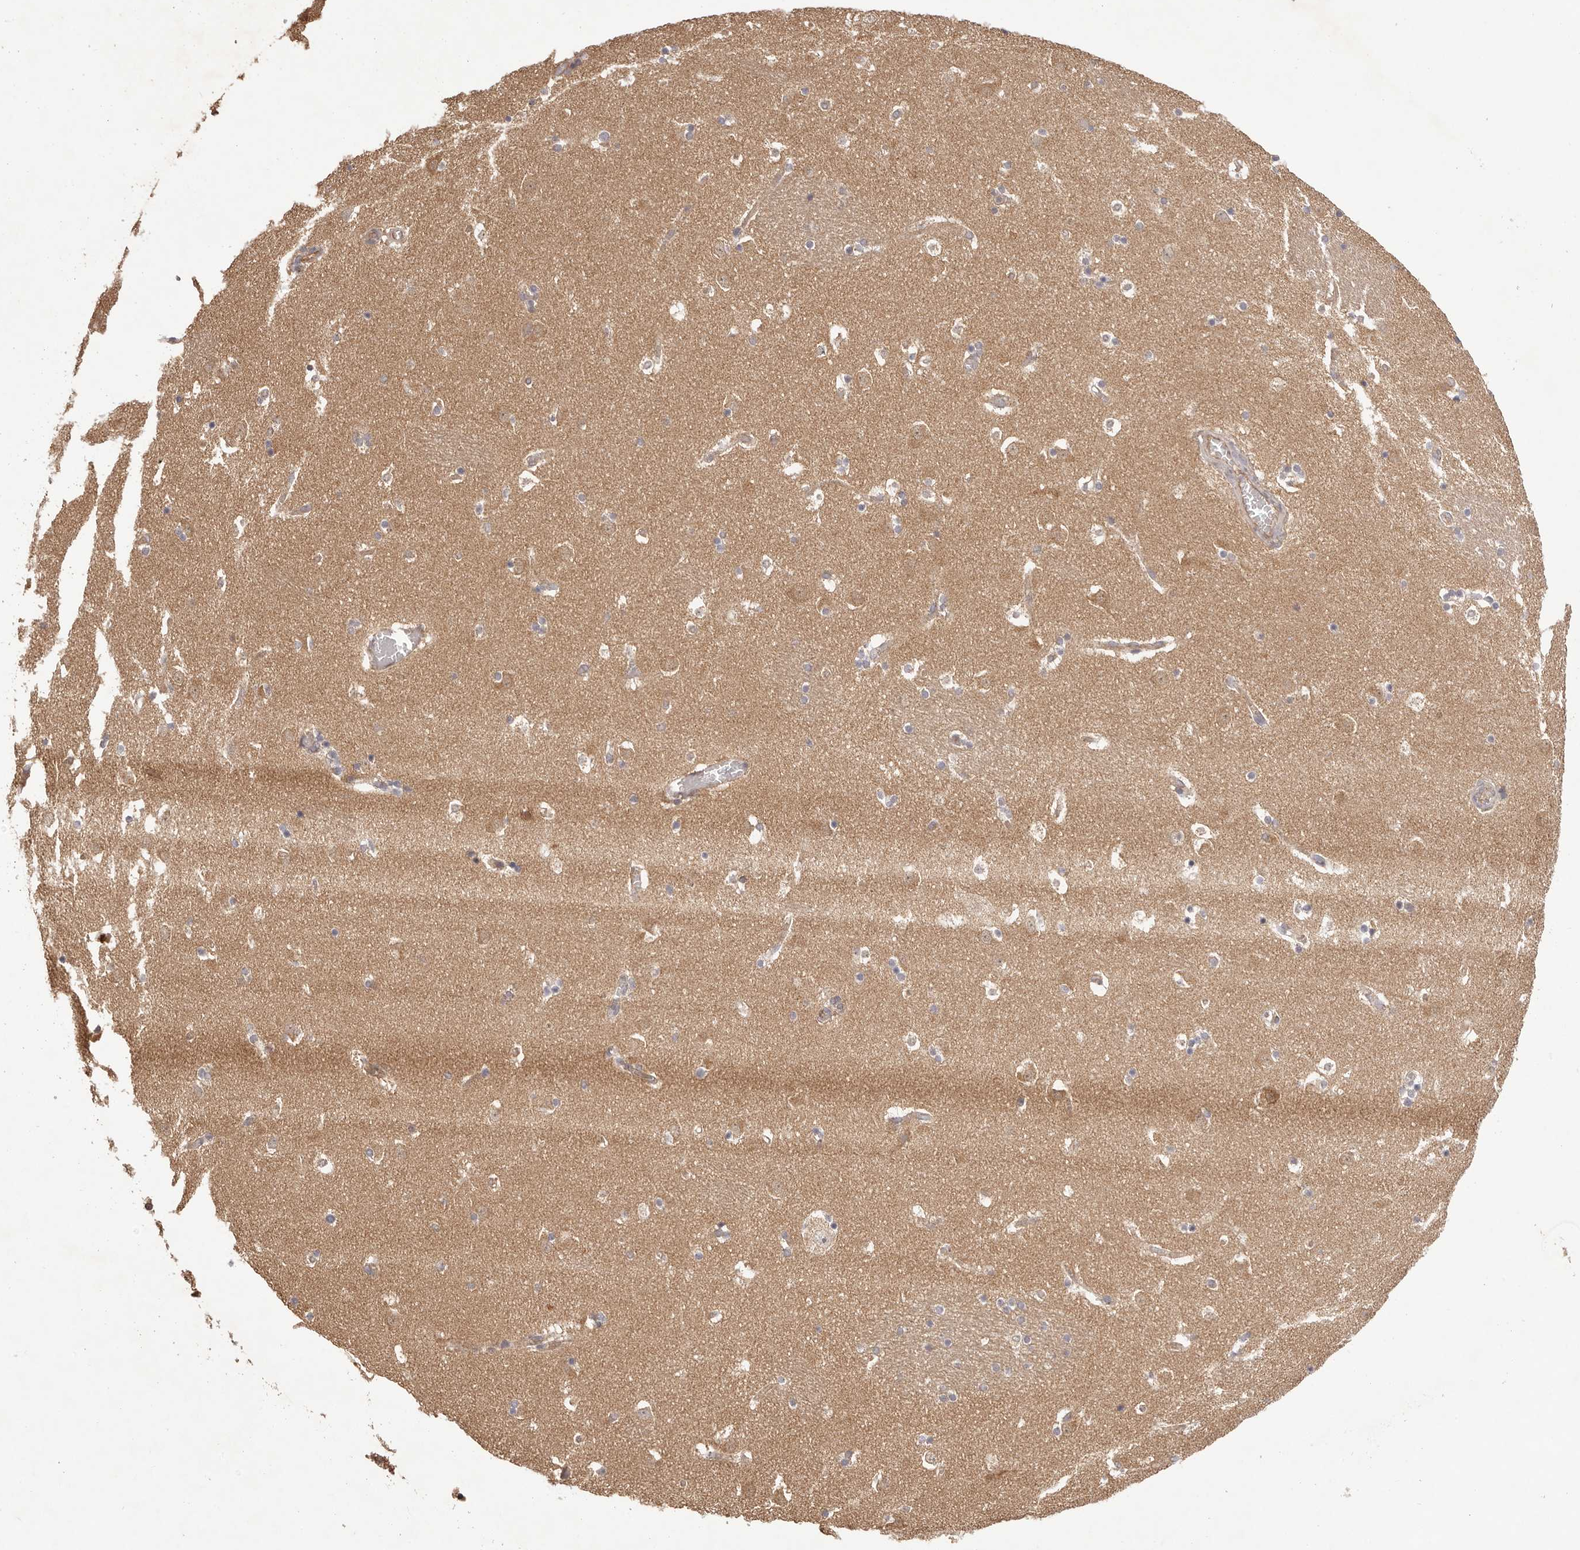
{"staining": {"intensity": "weak", "quantity": "<25%", "location": "cytoplasmic/membranous"}, "tissue": "caudate", "cell_type": "Glial cells", "image_type": "normal", "snomed": [{"axis": "morphology", "description": "Normal tissue, NOS"}, {"axis": "topography", "description": "Lateral ventricle wall"}], "caption": "The IHC photomicrograph has no significant expression in glial cells of caudate. Brightfield microscopy of immunohistochemistry (IHC) stained with DAB (brown) and hematoxylin (blue), captured at high magnification.", "gene": "UBR2", "patient": {"sex": "male", "age": 45}}